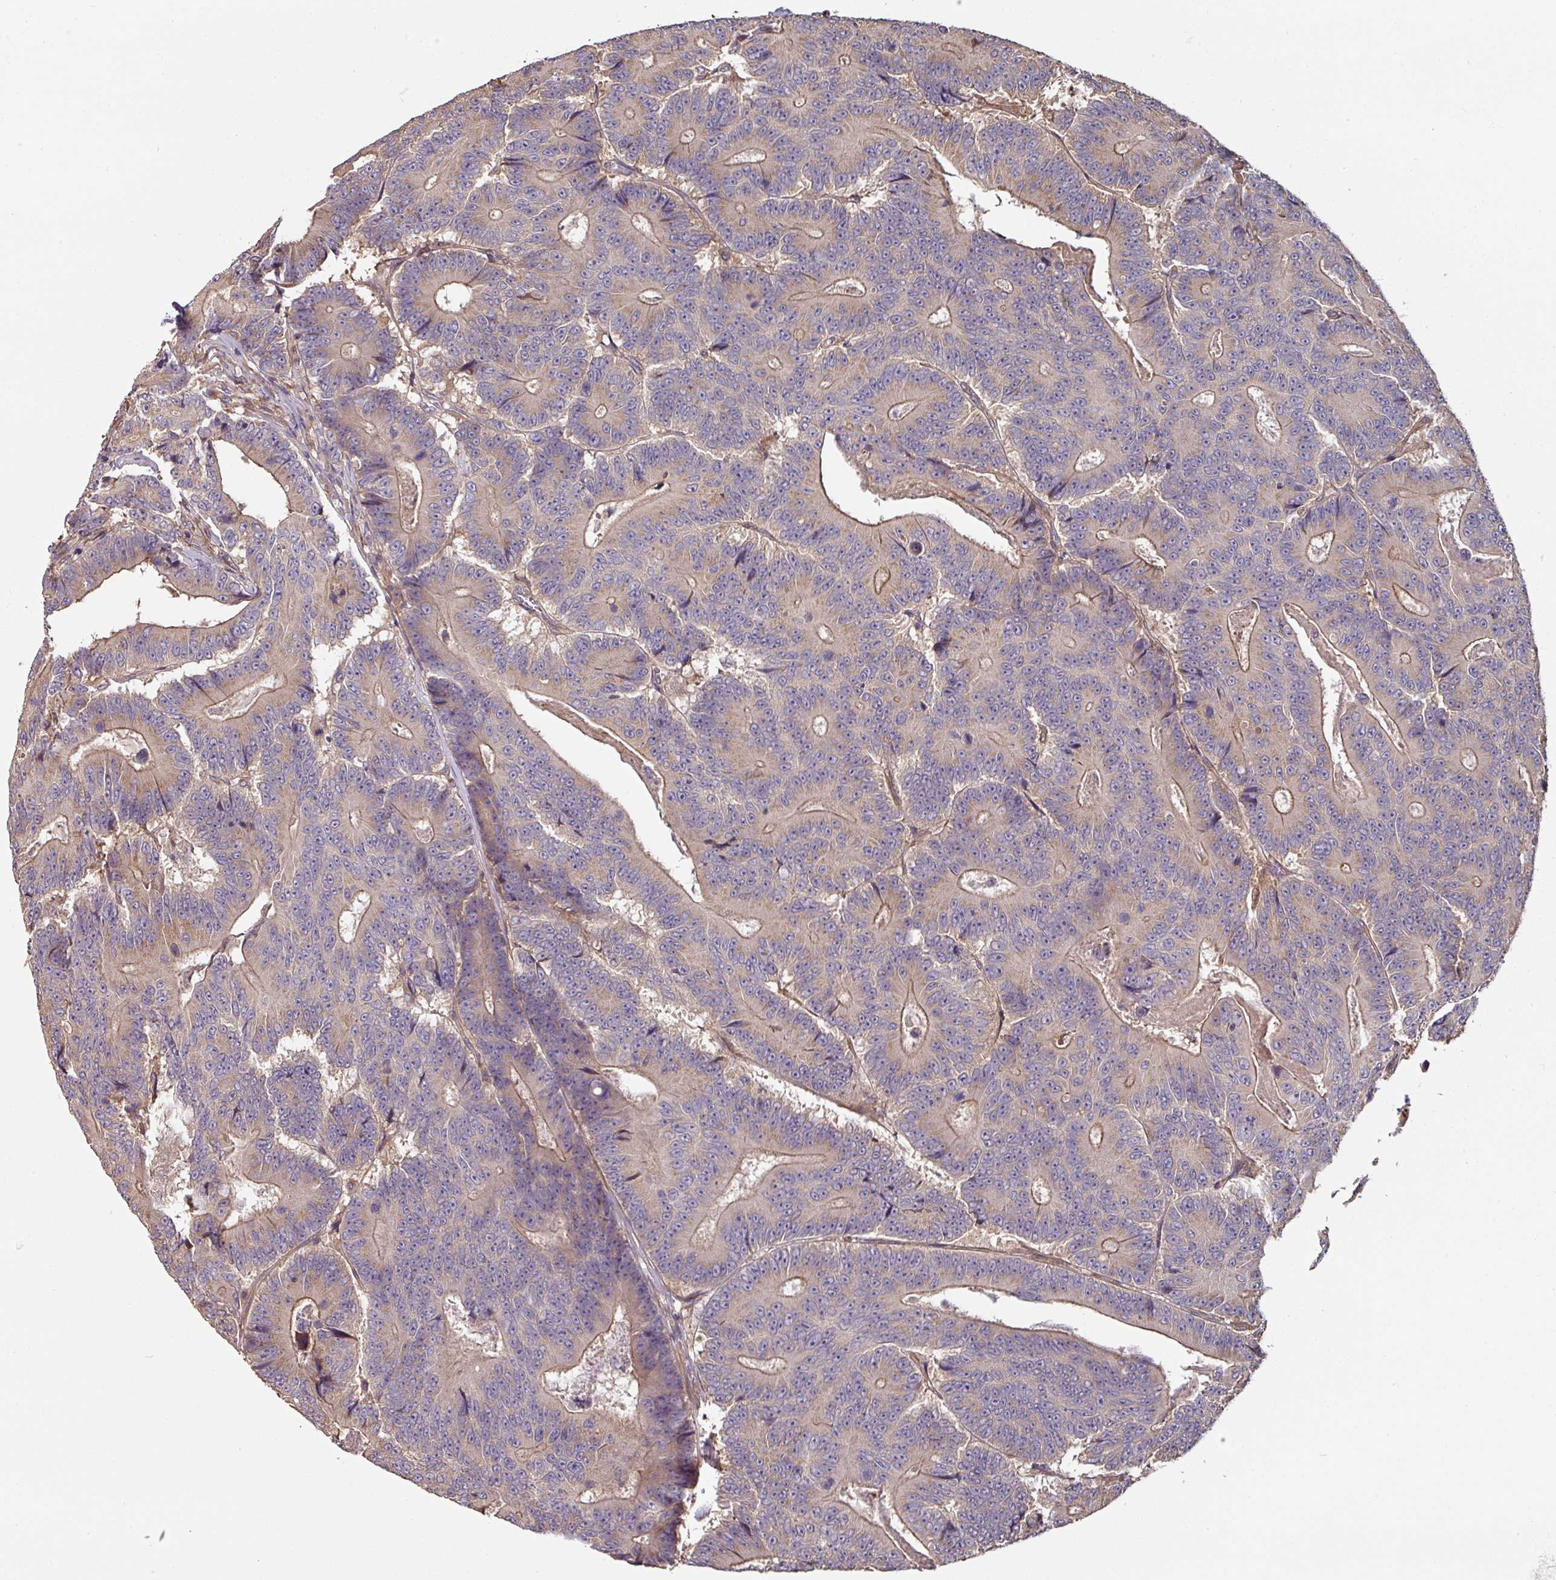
{"staining": {"intensity": "weak", "quantity": "25%-75%", "location": "cytoplasmic/membranous"}, "tissue": "colorectal cancer", "cell_type": "Tumor cells", "image_type": "cancer", "snomed": [{"axis": "morphology", "description": "Adenocarcinoma, NOS"}, {"axis": "topography", "description": "Colon"}], "caption": "An immunohistochemistry micrograph of neoplastic tissue is shown. Protein staining in brown highlights weak cytoplasmic/membranous positivity in colorectal cancer within tumor cells. Nuclei are stained in blue.", "gene": "SIK1", "patient": {"sex": "male", "age": 83}}